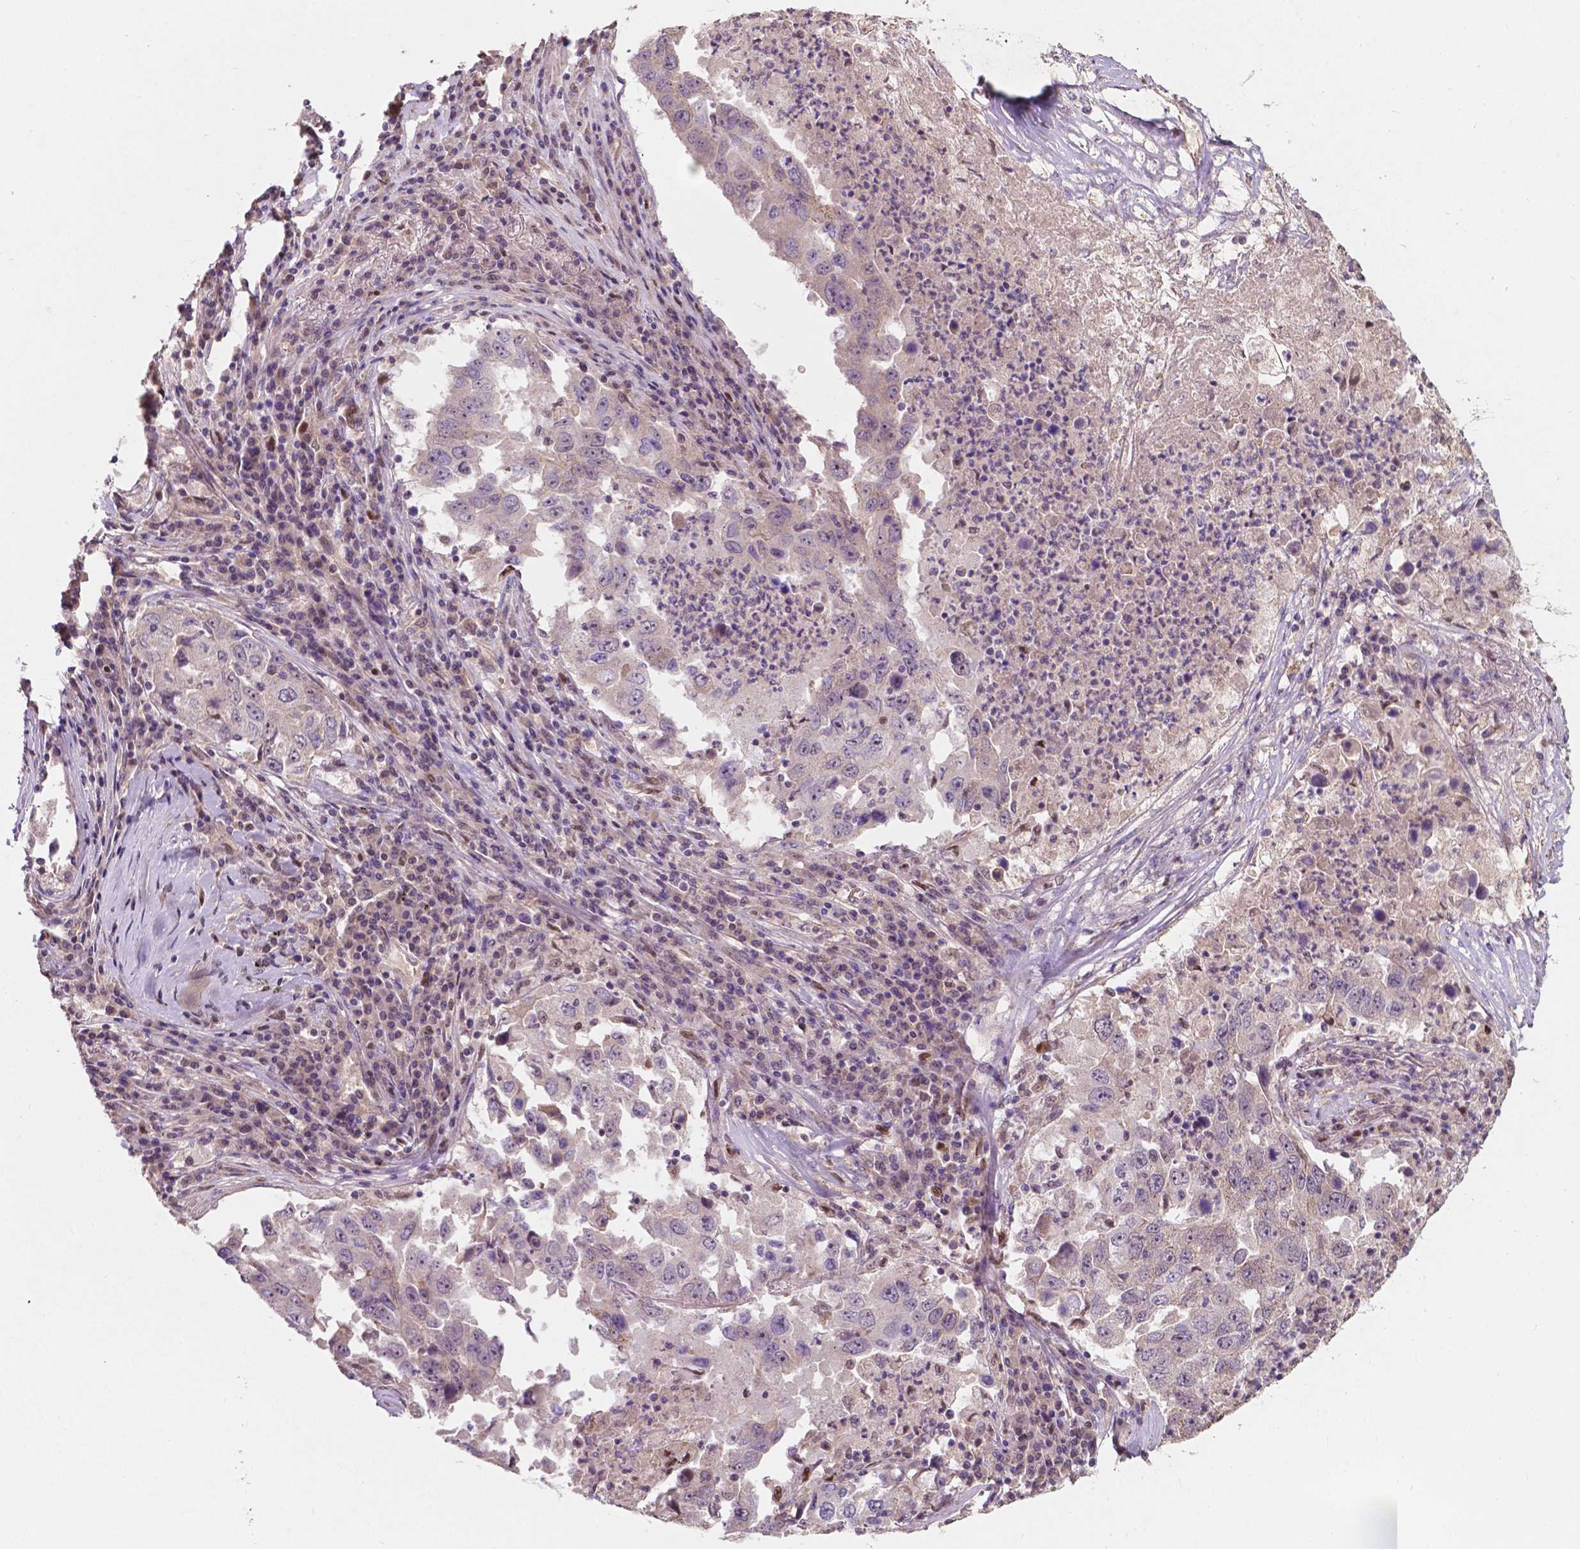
{"staining": {"intensity": "negative", "quantity": "none", "location": "none"}, "tissue": "lung cancer", "cell_type": "Tumor cells", "image_type": "cancer", "snomed": [{"axis": "morphology", "description": "Adenocarcinoma, NOS"}, {"axis": "topography", "description": "Lung"}], "caption": "Lung adenocarcinoma was stained to show a protein in brown. There is no significant positivity in tumor cells.", "gene": "DUSP16", "patient": {"sex": "male", "age": 73}}